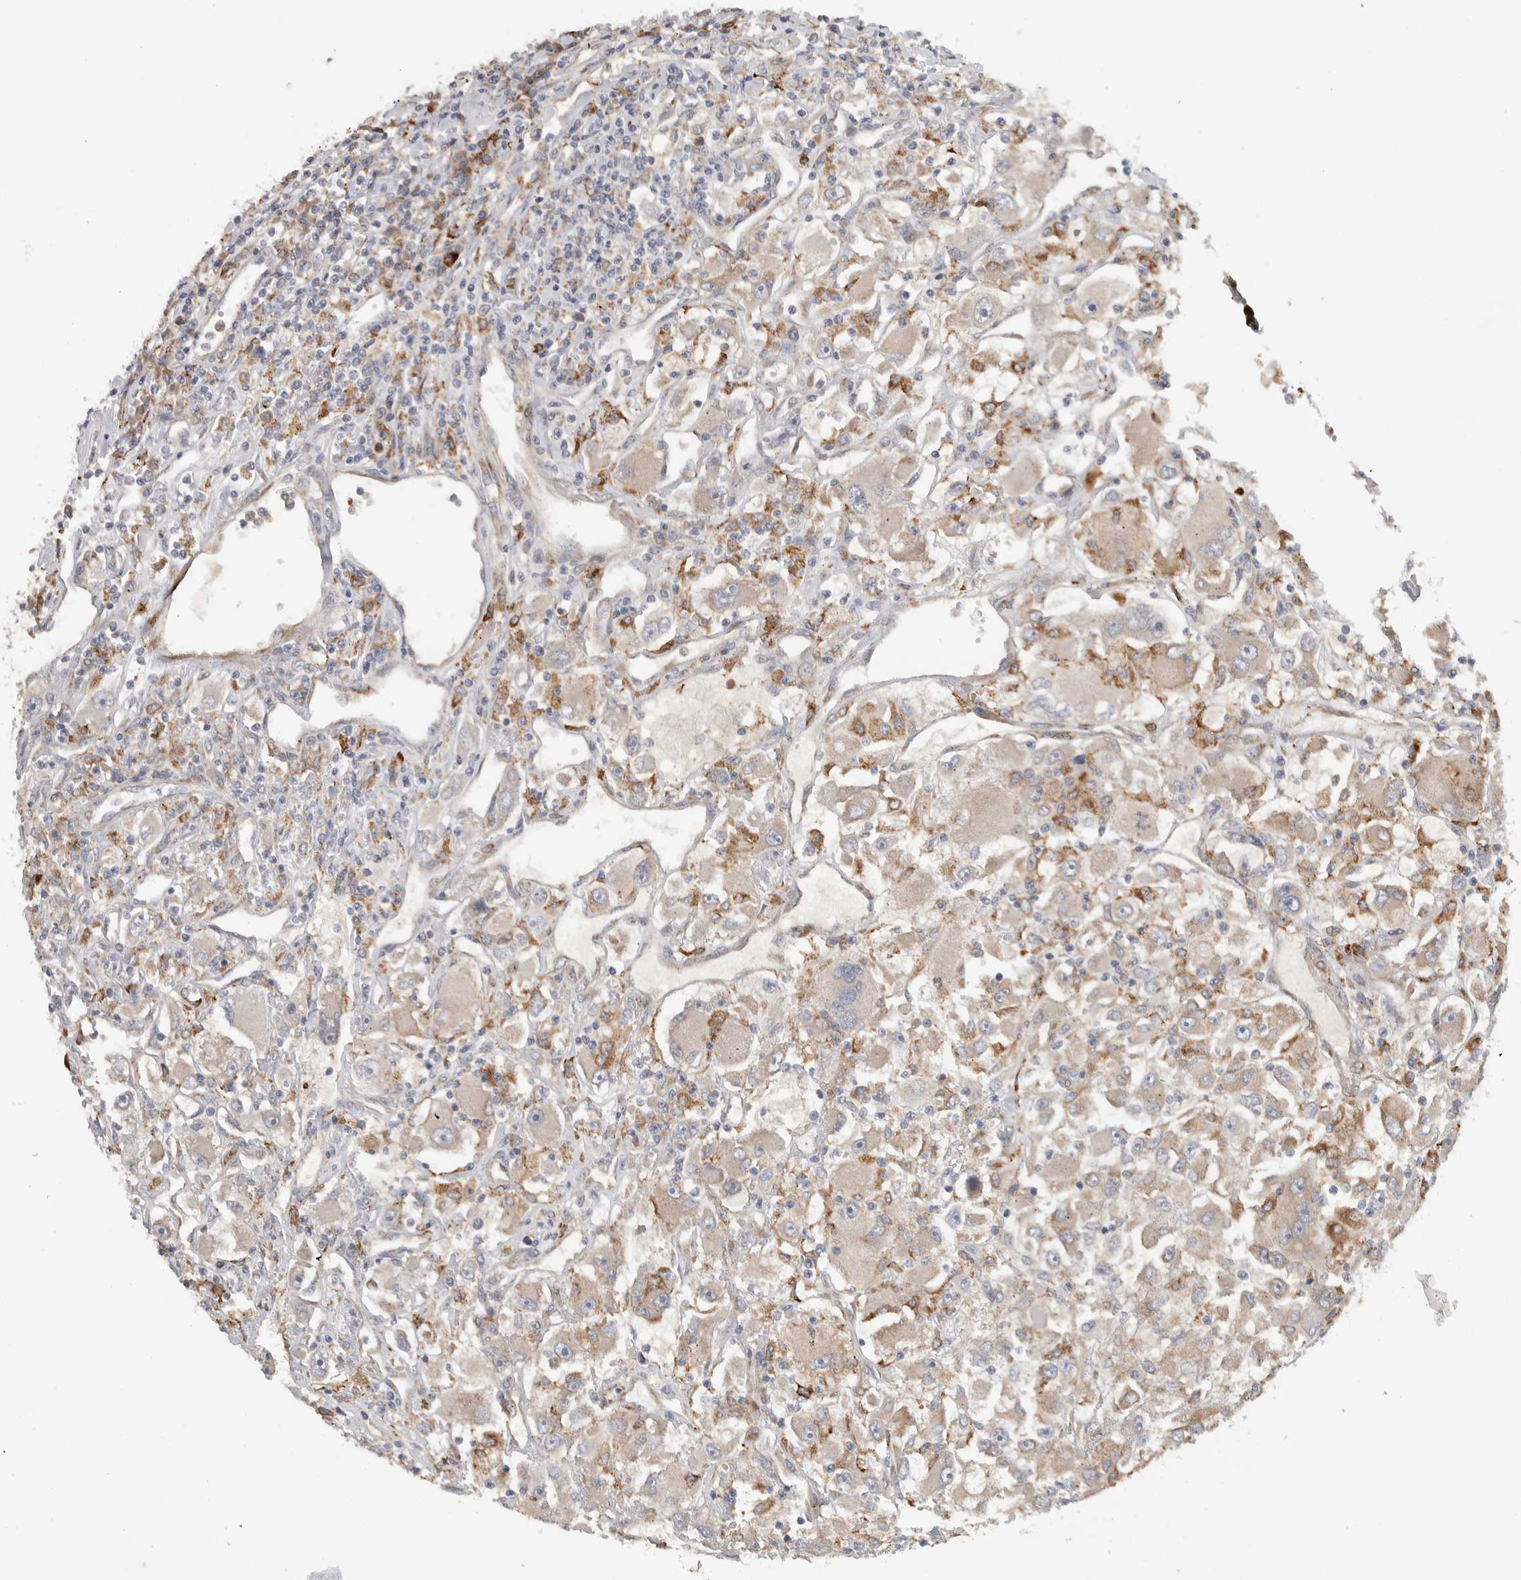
{"staining": {"intensity": "weak", "quantity": ">75%", "location": "cytoplasmic/membranous"}, "tissue": "renal cancer", "cell_type": "Tumor cells", "image_type": "cancer", "snomed": [{"axis": "morphology", "description": "Adenocarcinoma, NOS"}, {"axis": "topography", "description": "Kidney"}], "caption": "Renal cancer tissue displays weak cytoplasmic/membranous positivity in approximately >75% of tumor cells The staining was performed using DAB to visualize the protein expression in brown, while the nuclei were stained in blue with hematoxylin (Magnification: 20x).", "gene": "ADPRM", "patient": {"sex": "female", "age": 52}}